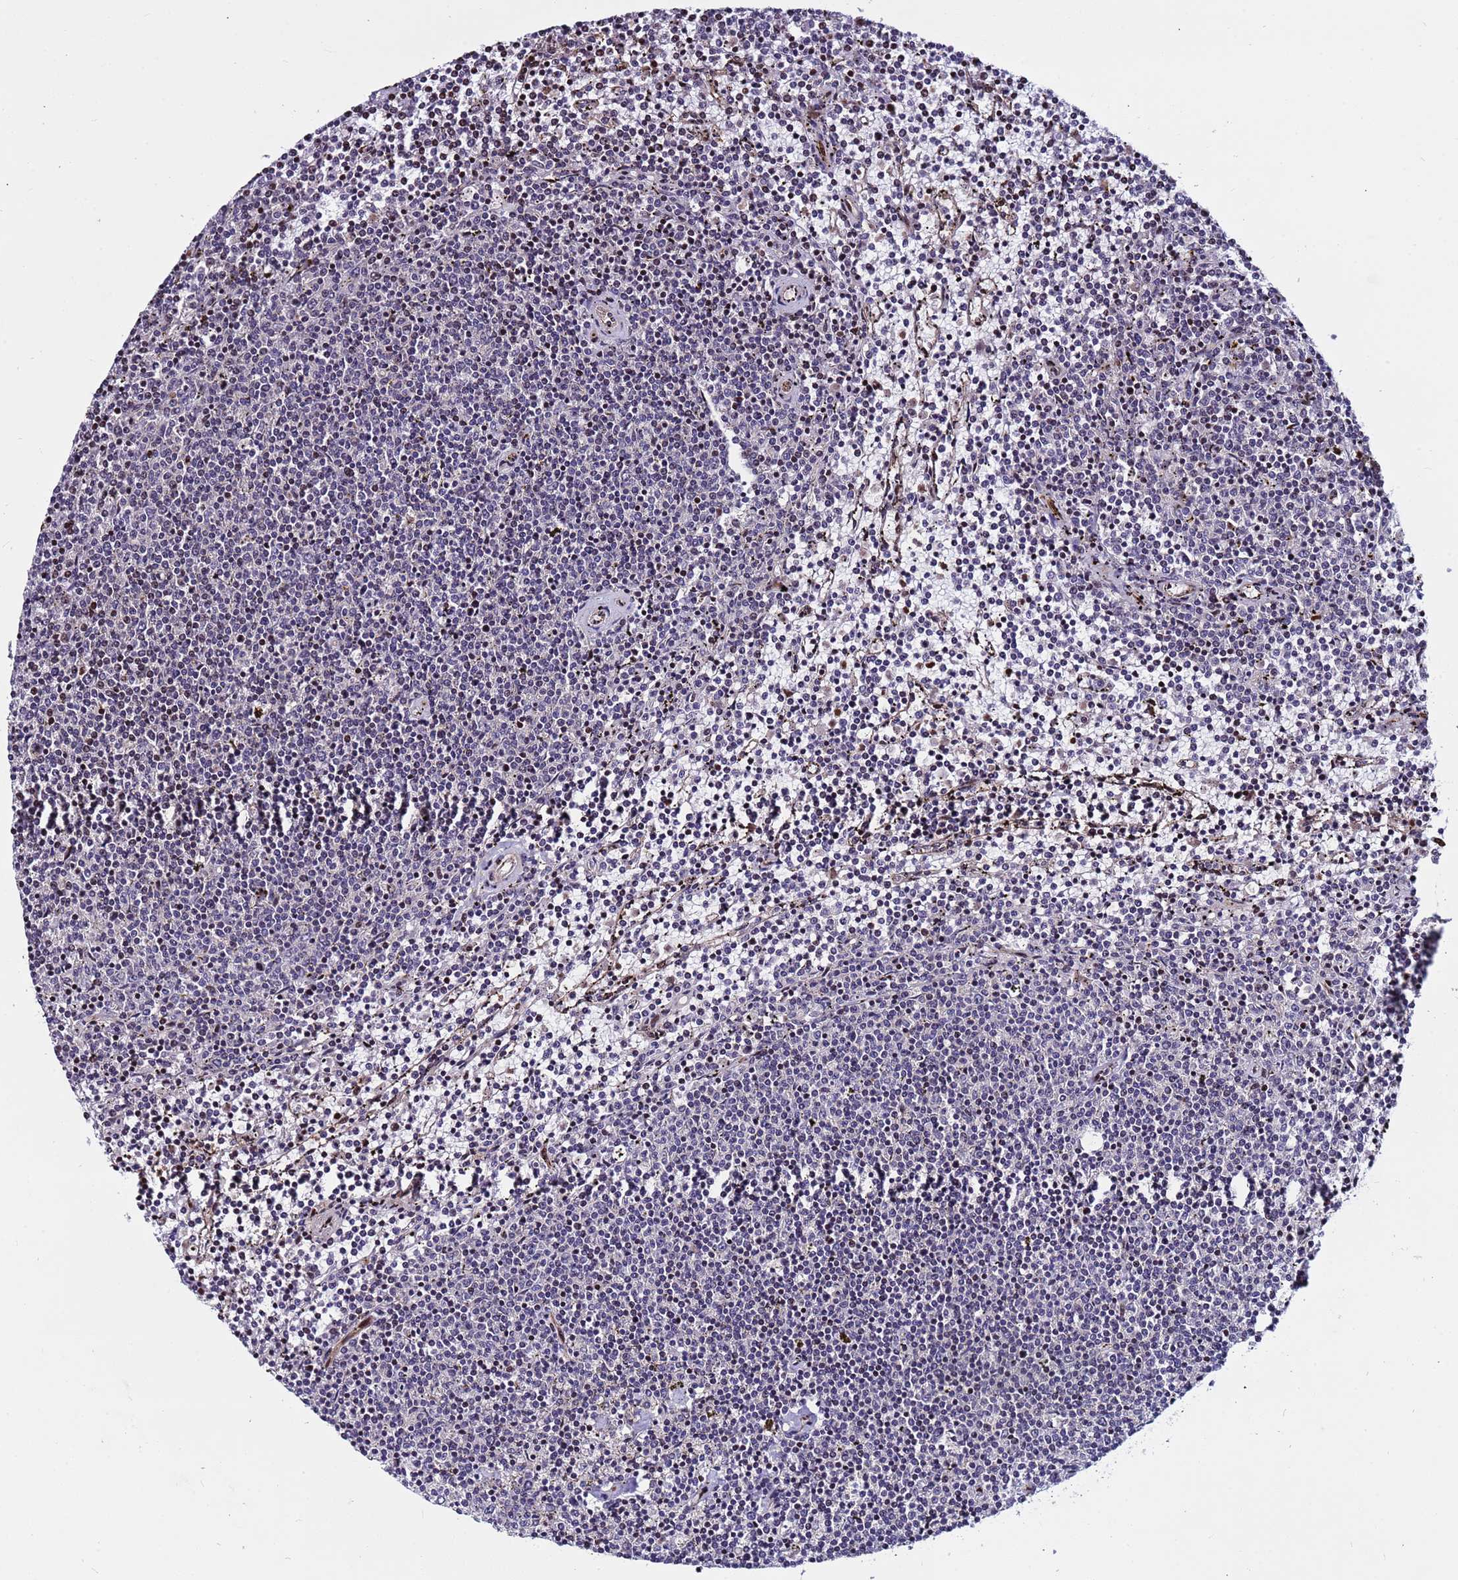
{"staining": {"intensity": "negative", "quantity": "none", "location": "none"}, "tissue": "lymphoma", "cell_type": "Tumor cells", "image_type": "cancer", "snomed": [{"axis": "morphology", "description": "Malignant lymphoma, non-Hodgkin's type, Low grade"}, {"axis": "topography", "description": "Spleen"}], "caption": "Histopathology image shows no significant protein staining in tumor cells of lymphoma.", "gene": "WBP11", "patient": {"sex": "female", "age": 50}}